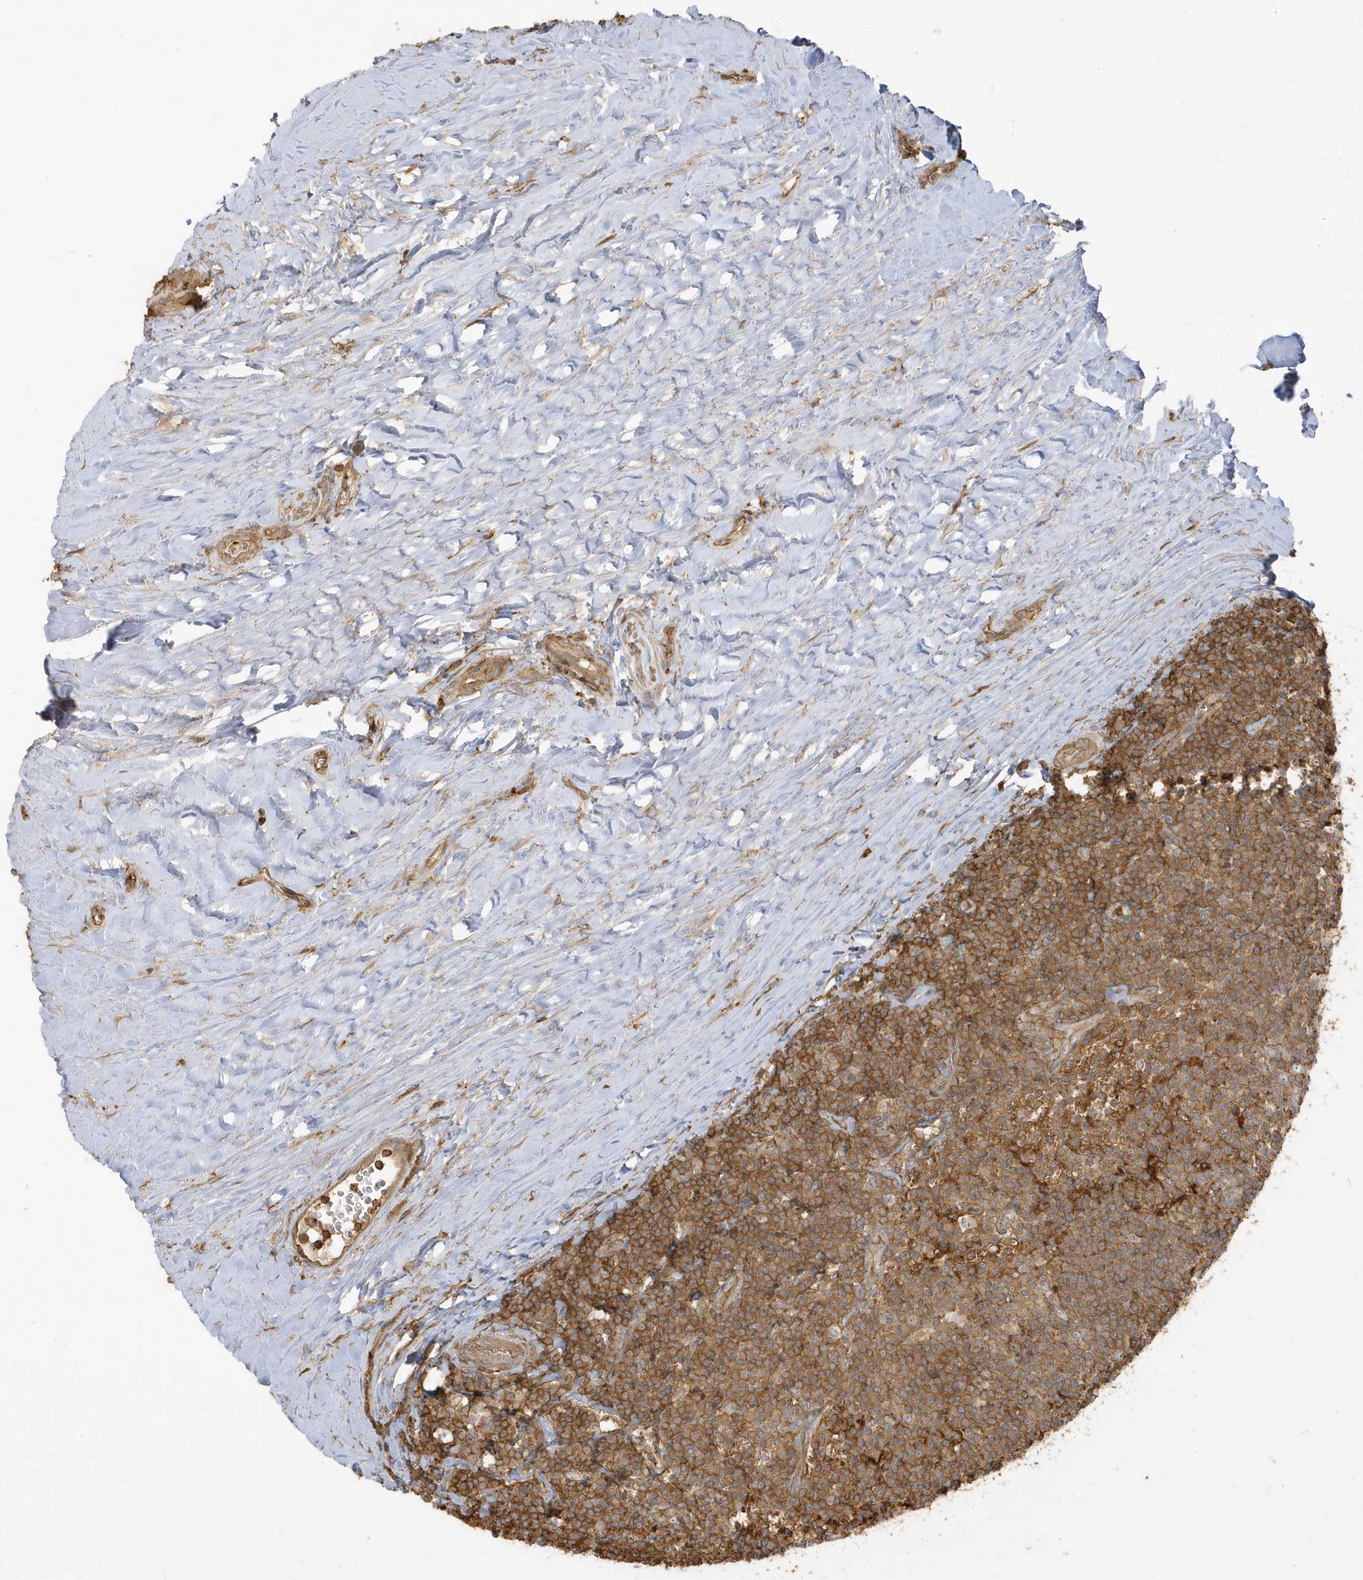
{"staining": {"intensity": "moderate", "quantity": ">75%", "location": "cytoplasmic/membranous"}, "tissue": "tonsil", "cell_type": "Germinal center cells", "image_type": "normal", "snomed": [{"axis": "morphology", "description": "Normal tissue, NOS"}, {"axis": "topography", "description": "Tonsil"}], "caption": "Immunohistochemistry (IHC) micrograph of benign tonsil: tonsil stained using immunohistochemistry (IHC) shows medium levels of moderate protein expression localized specifically in the cytoplasmic/membranous of germinal center cells, appearing as a cytoplasmic/membranous brown color.", "gene": "ZBTB8A", "patient": {"sex": "male", "age": 27}}